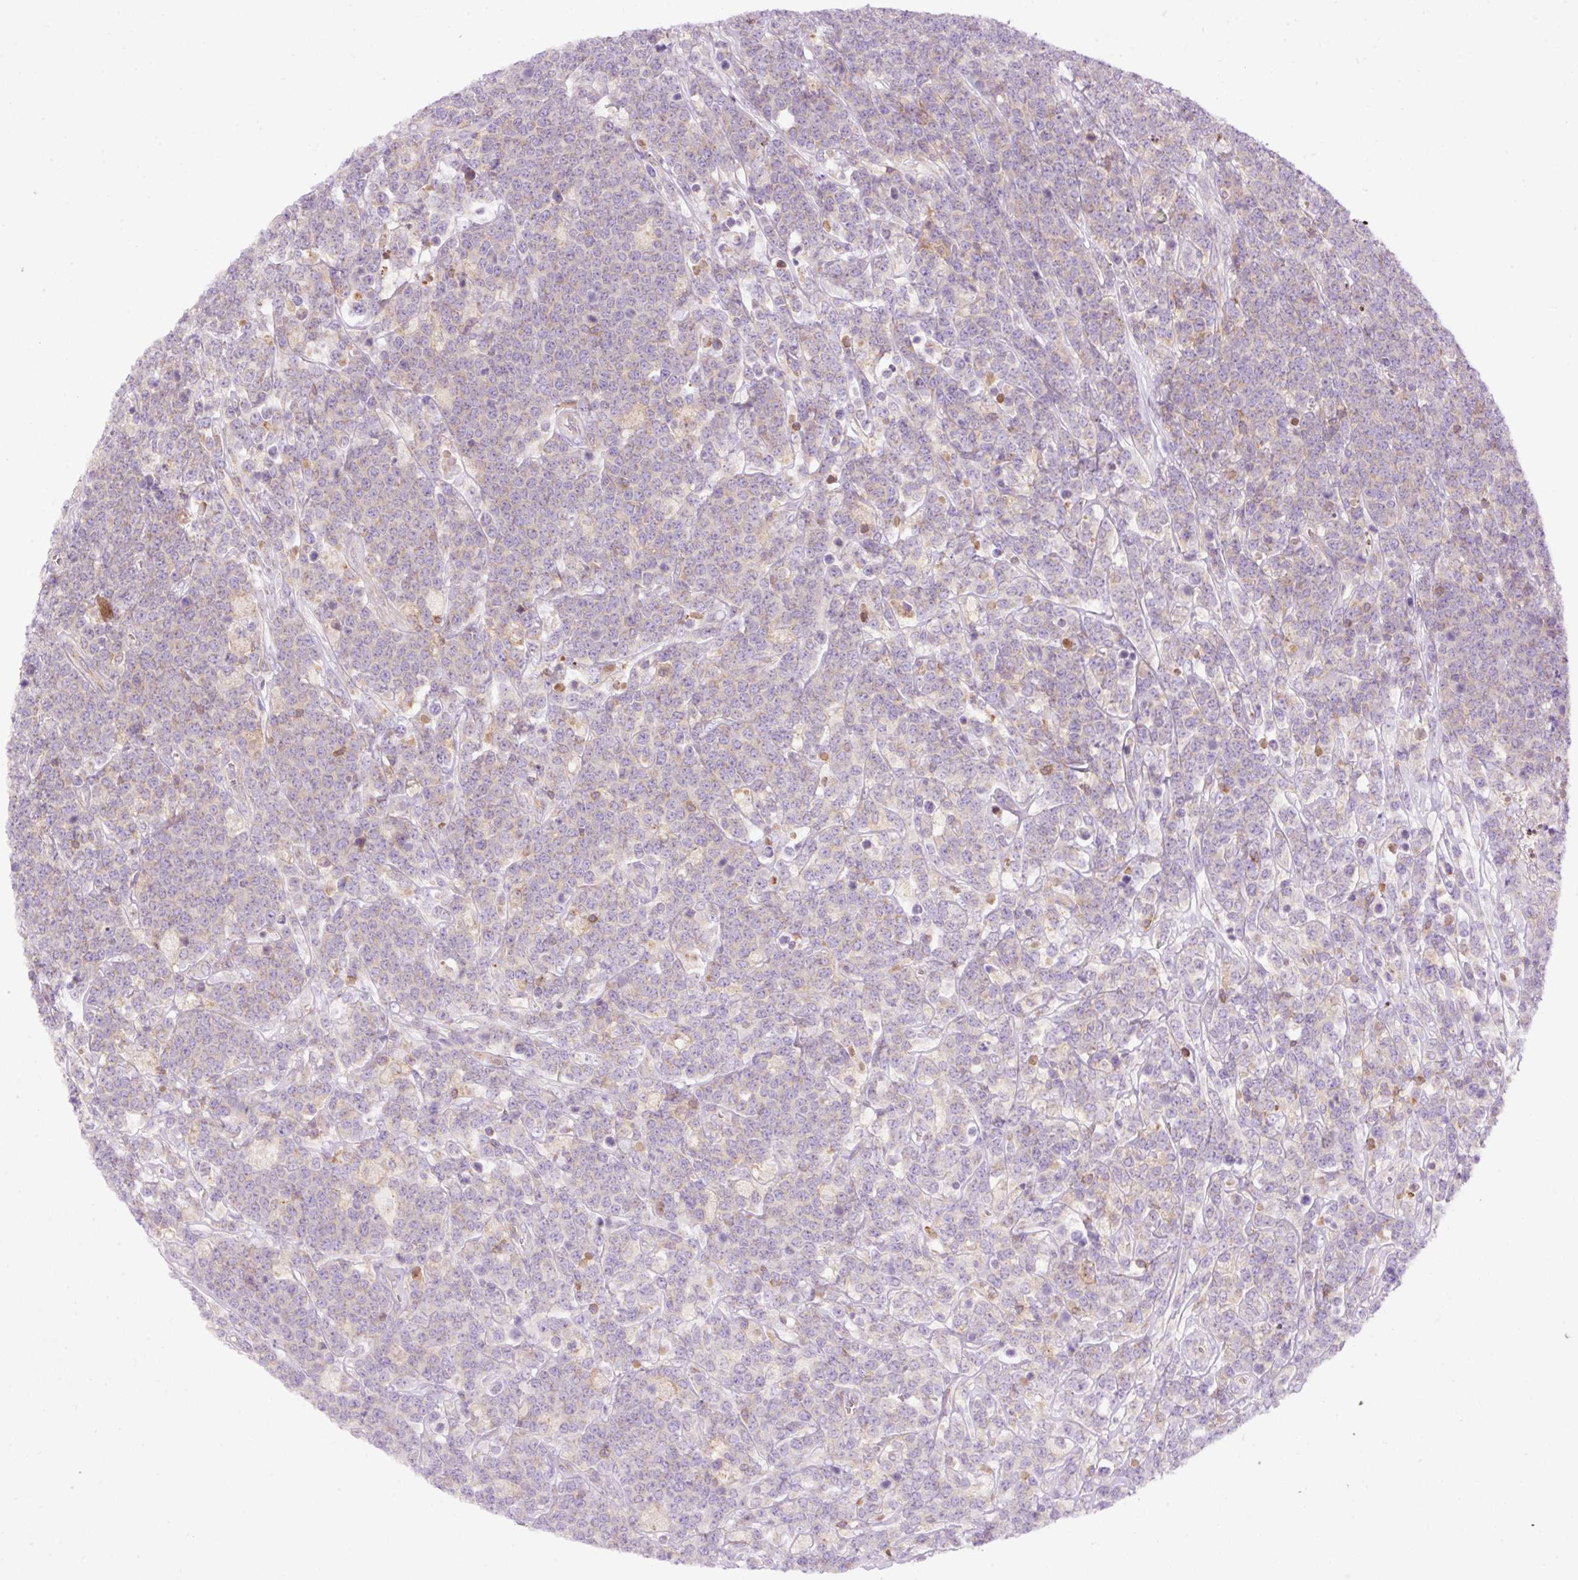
{"staining": {"intensity": "negative", "quantity": "none", "location": "none"}, "tissue": "lymphoma", "cell_type": "Tumor cells", "image_type": "cancer", "snomed": [{"axis": "morphology", "description": "Malignant lymphoma, non-Hodgkin's type, High grade"}, {"axis": "topography", "description": "Small intestine"}], "caption": "Tumor cells show no significant positivity in high-grade malignant lymphoma, non-Hodgkin's type.", "gene": "CD83", "patient": {"sex": "male", "age": 8}}